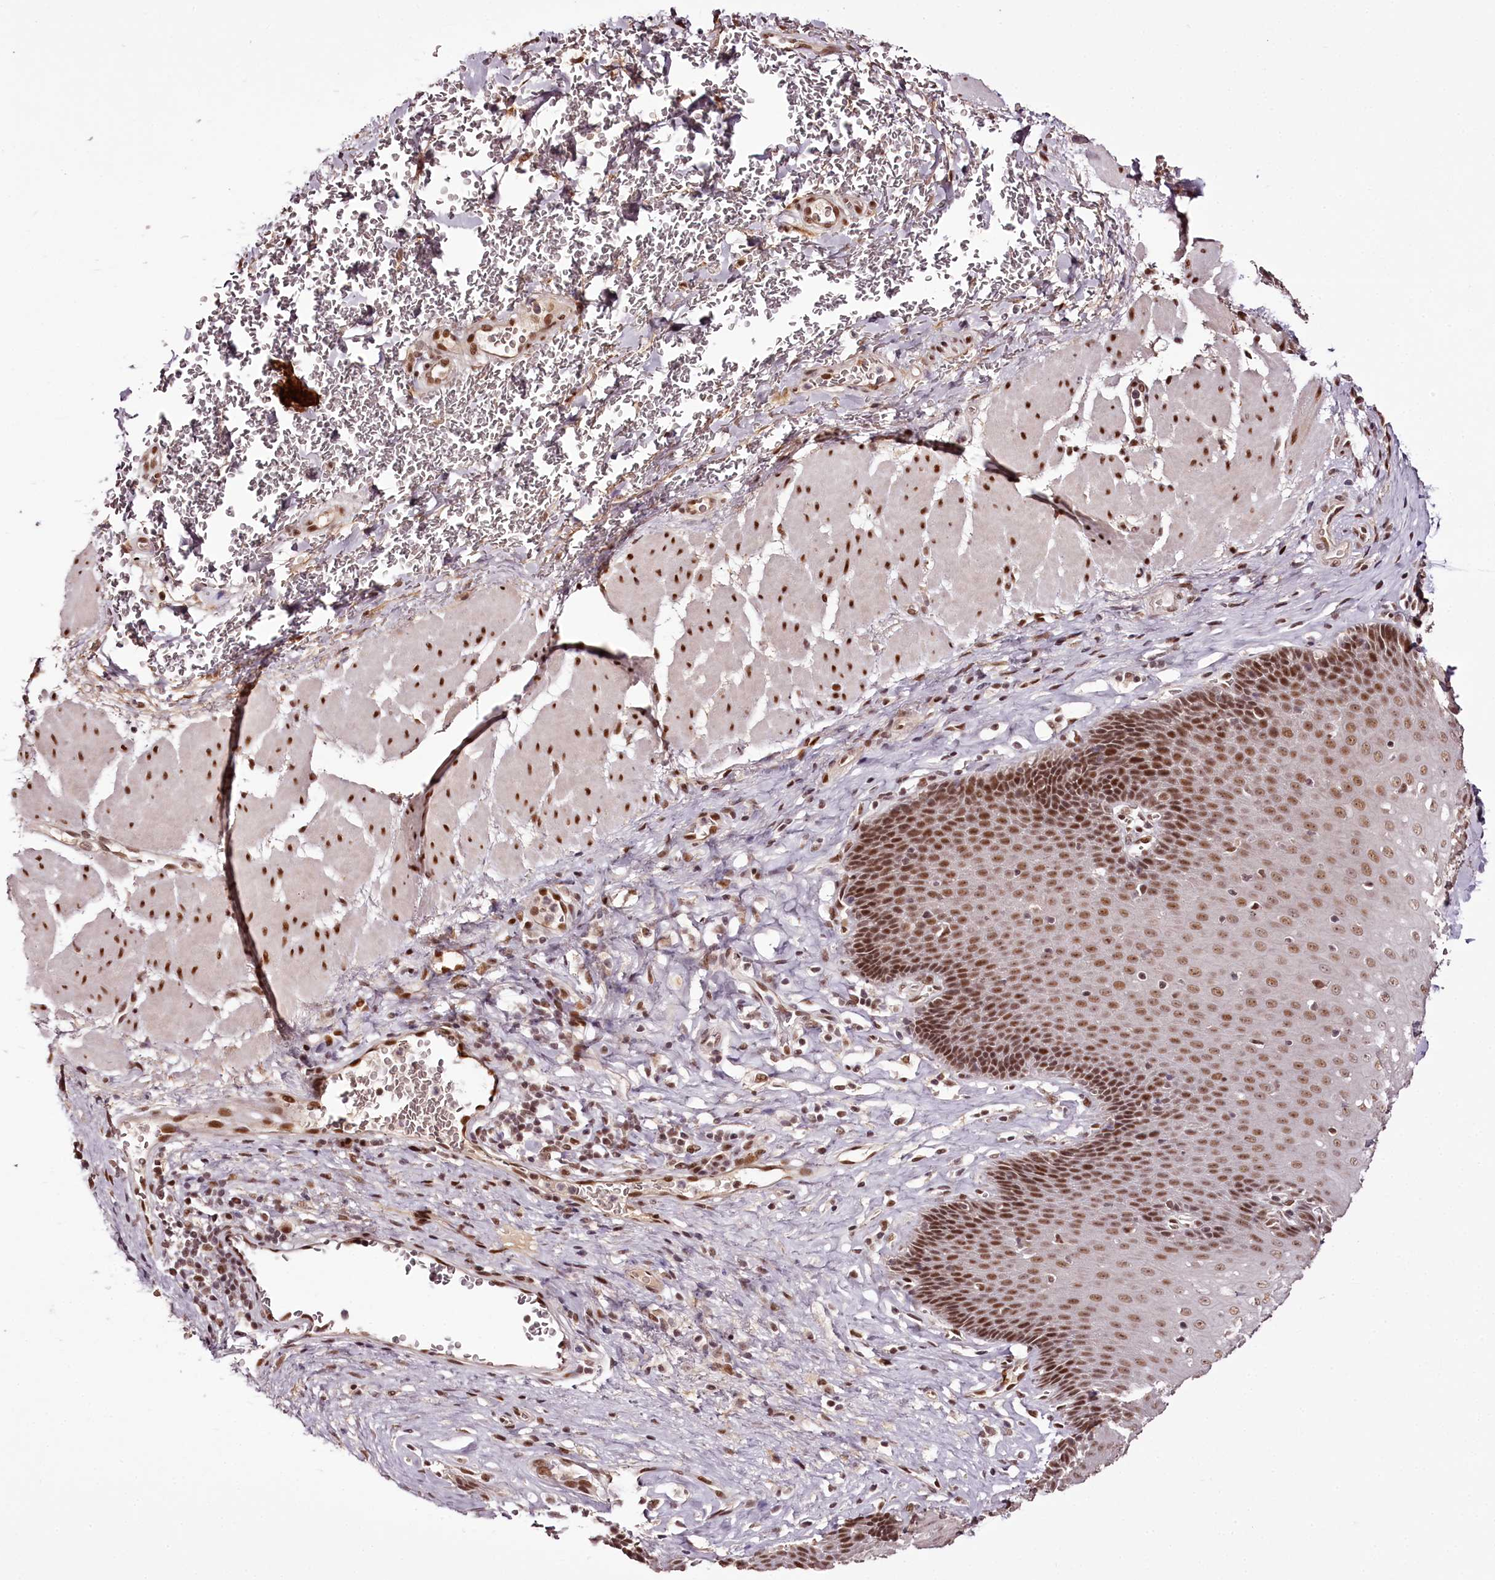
{"staining": {"intensity": "strong", "quantity": ">75%", "location": "nuclear"}, "tissue": "esophagus", "cell_type": "Squamous epithelial cells", "image_type": "normal", "snomed": [{"axis": "morphology", "description": "Normal tissue, NOS"}, {"axis": "topography", "description": "Esophagus"}], "caption": "Brown immunohistochemical staining in benign human esophagus demonstrates strong nuclear expression in about >75% of squamous epithelial cells. The staining was performed using DAB to visualize the protein expression in brown, while the nuclei were stained in blue with hematoxylin (Magnification: 20x).", "gene": "TTC33", "patient": {"sex": "female", "age": 66}}